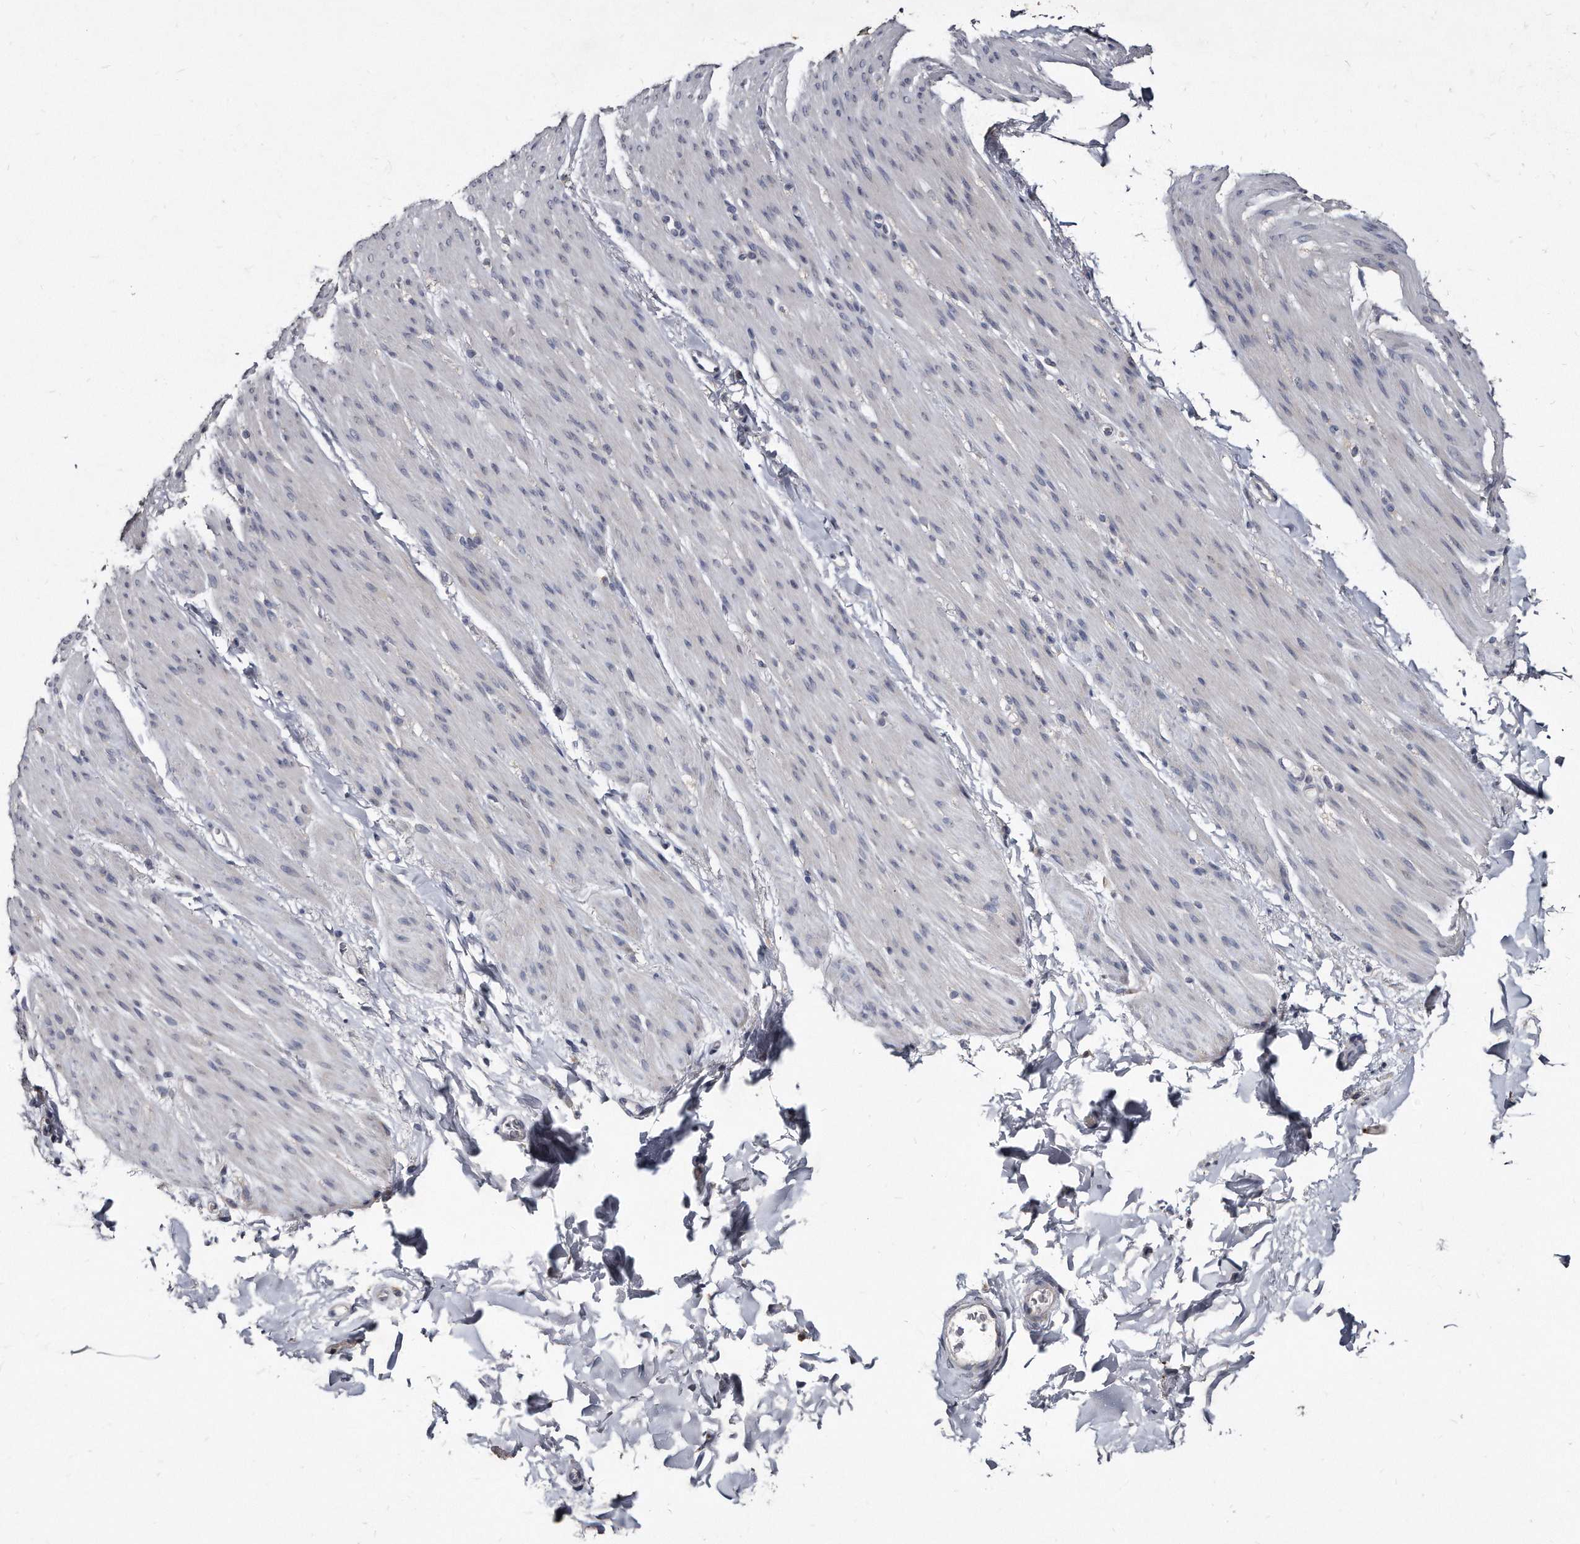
{"staining": {"intensity": "negative", "quantity": "none", "location": "none"}, "tissue": "smooth muscle", "cell_type": "Smooth muscle cells", "image_type": "normal", "snomed": [{"axis": "morphology", "description": "Normal tissue, NOS"}, {"axis": "topography", "description": "Colon"}, {"axis": "topography", "description": "Peripheral nerve tissue"}], "caption": "DAB immunohistochemical staining of benign human smooth muscle reveals no significant staining in smooth muscle cells. (Immunohistochemistry, brightfield microscopy, high magnification).", "gene": "KLHDC3", "patient": {"sex": "female", "age": 61}}